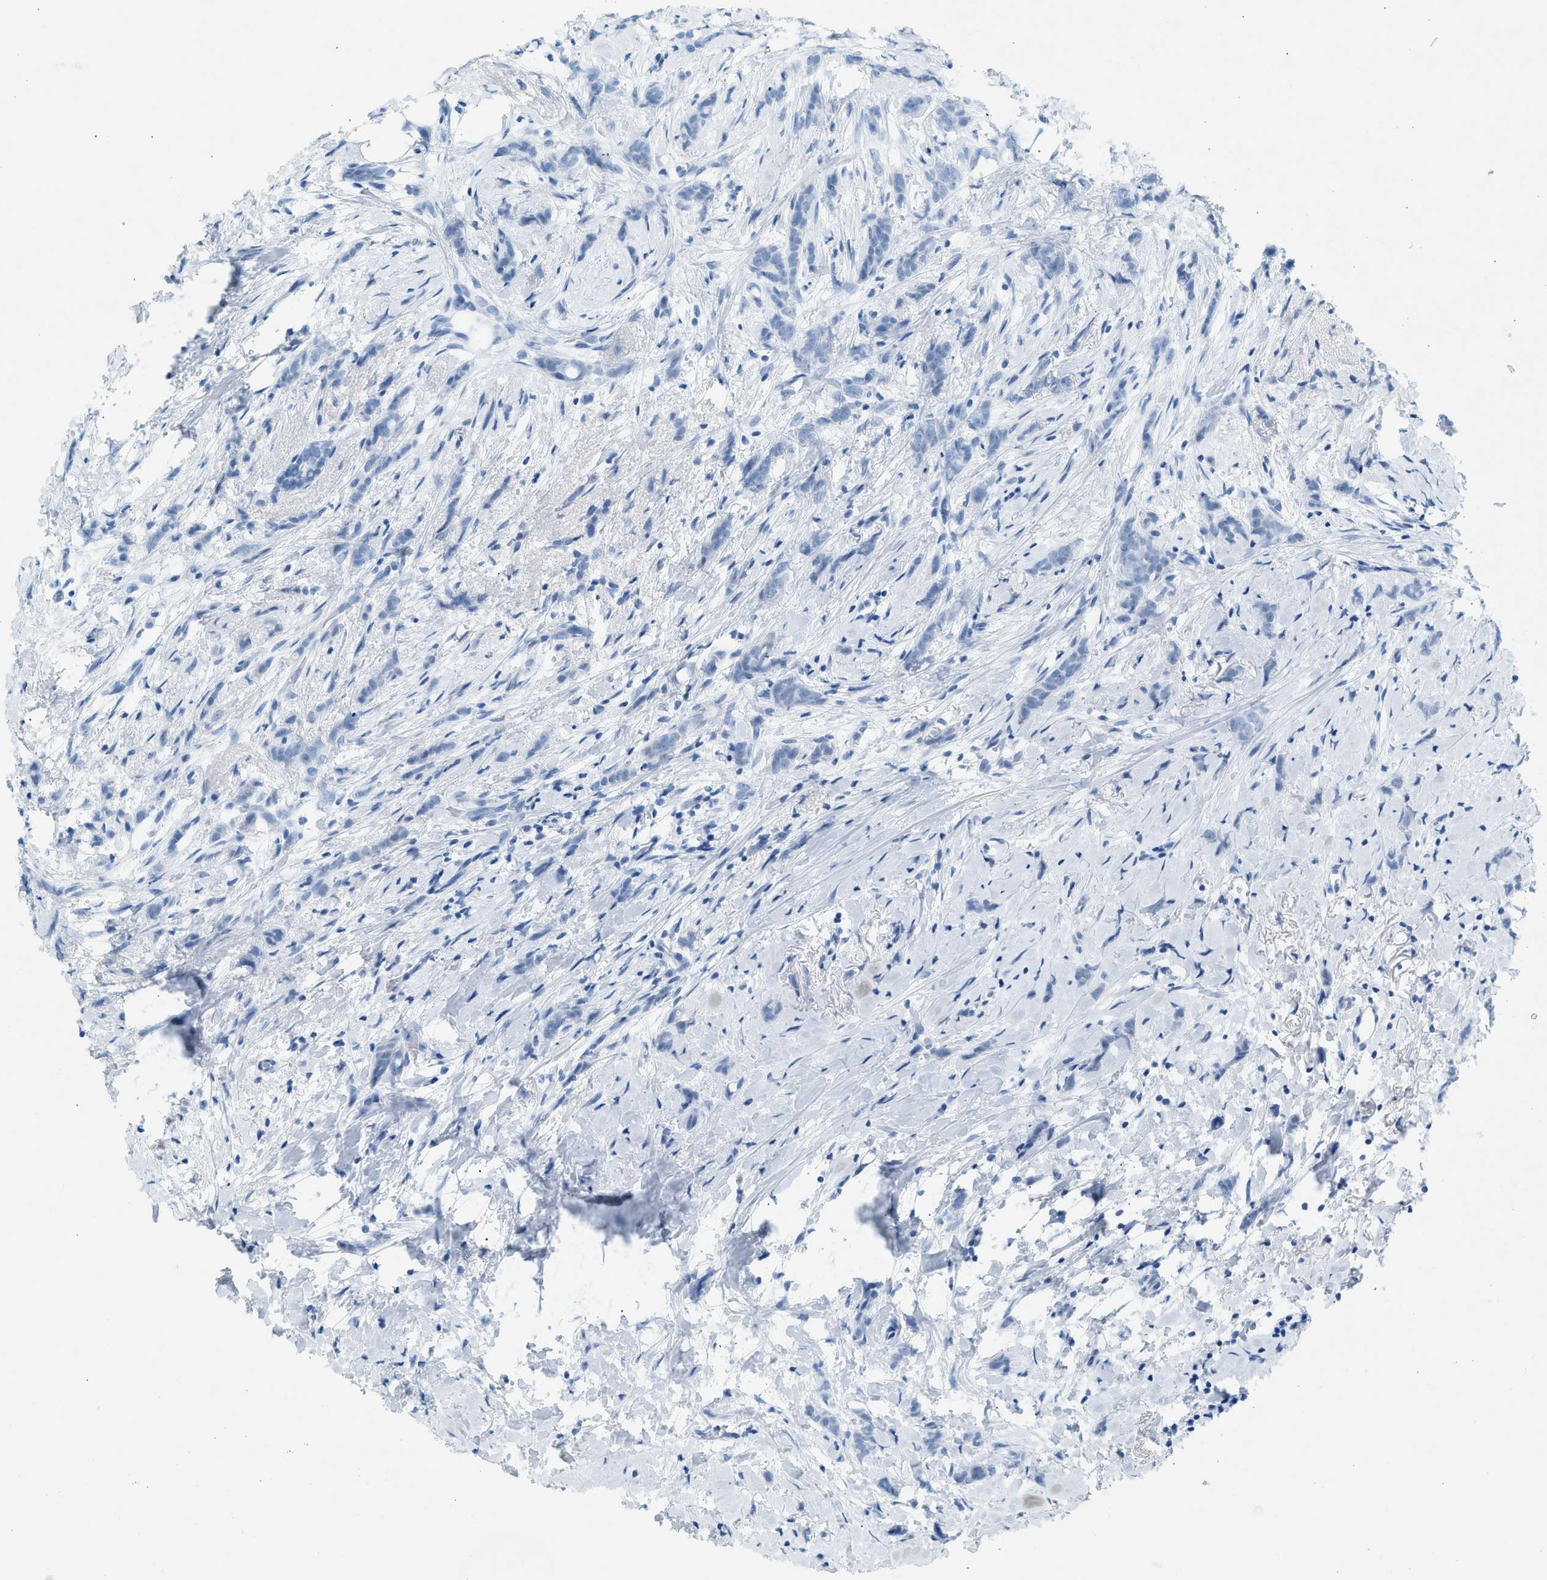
{"staining": {"intensity": "negative", "quantity": "none", "location": "none"}, "tissue": "breast cancer", "cell_type": "Tumor cells", "image_type": "cancer", "snomed": [{"axis": "morphology", "description": "Lobular carcinoma, in situ"}, {"axis": "morphology", "description": "Lobular carcinoma"}, {"axis": "topography", "description": "Breast"}], "caption": "The IHC photomicrograph has no significant staining in tumor cells of lobular carcinoma (breast) tissue.", "gene": "HHATL", "patient": {"sex": "female", "age": 41}}